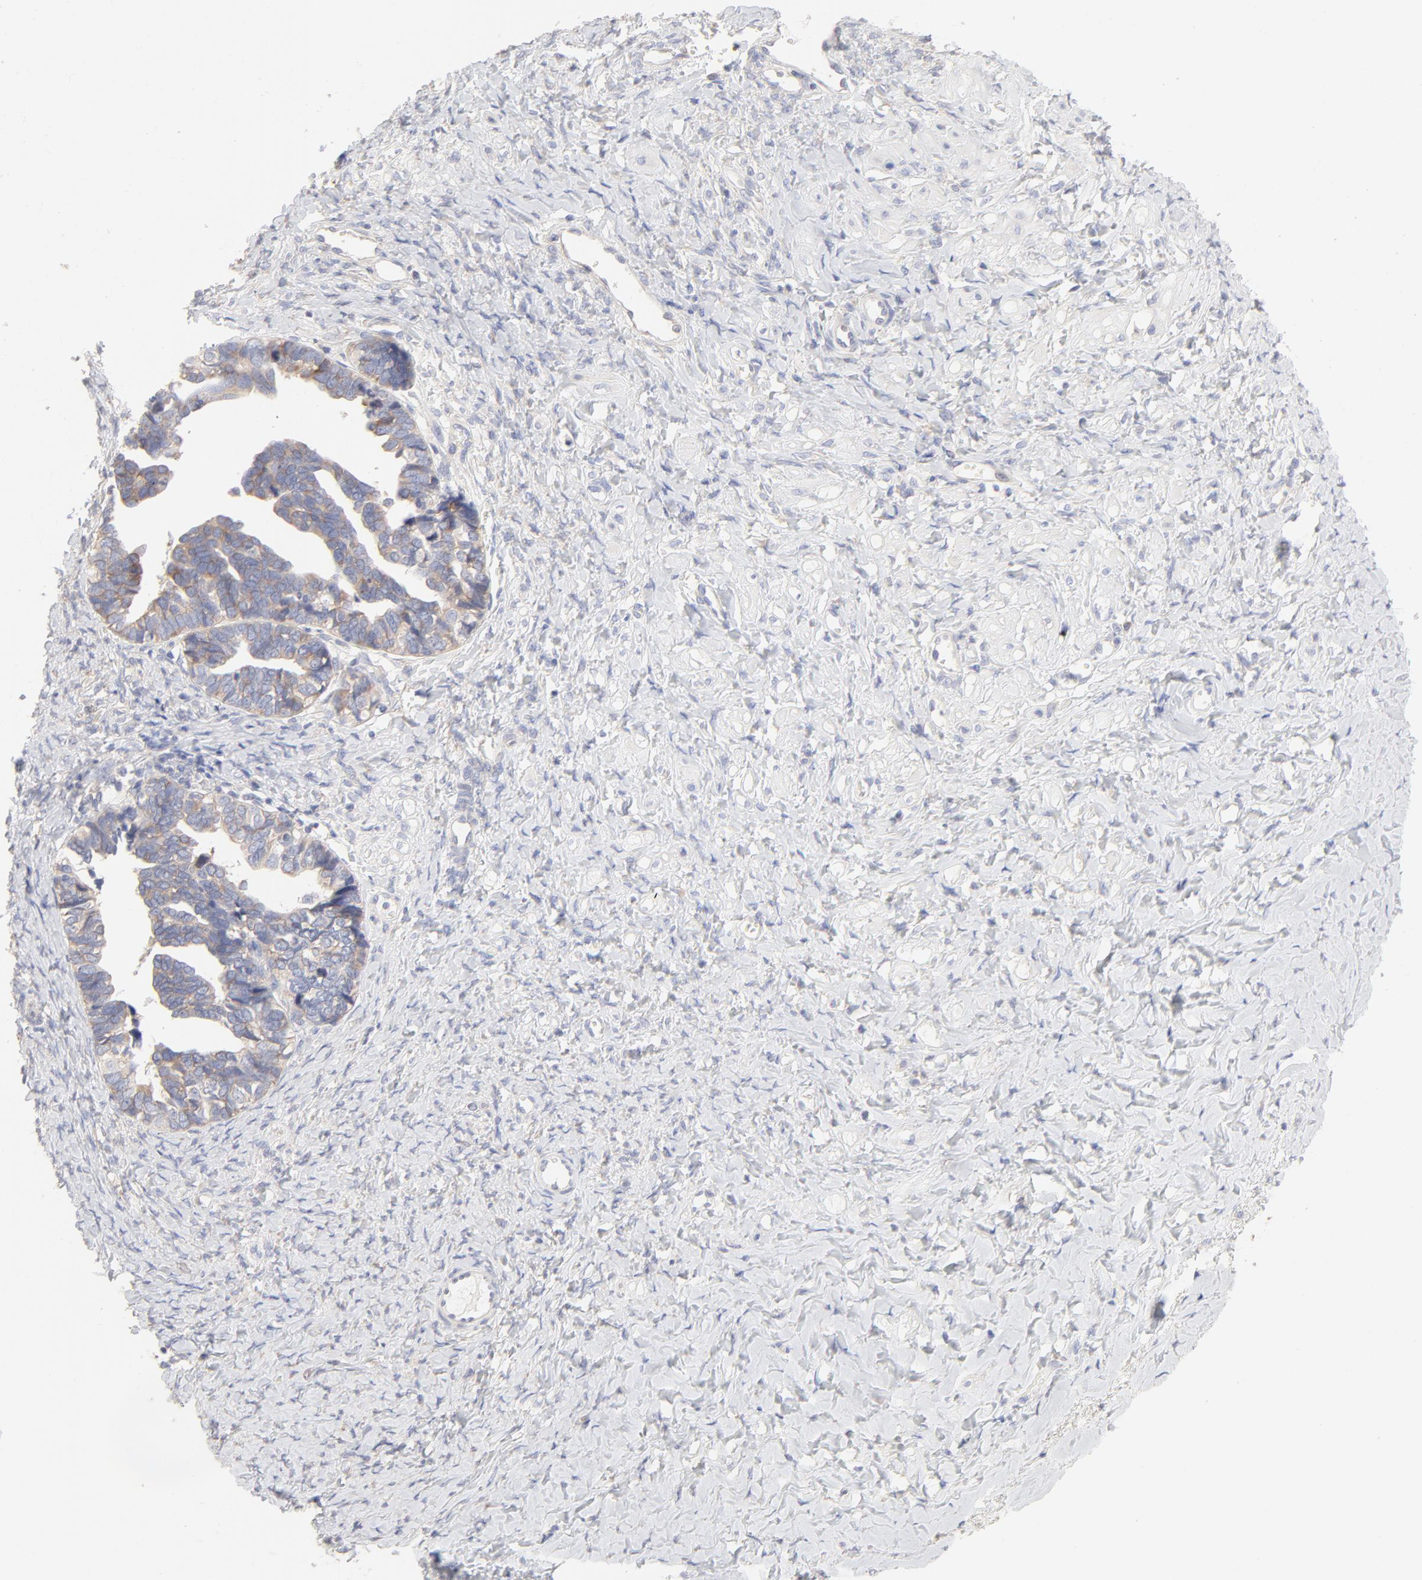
{"staining": {"intensity": "weak", "quantity": ">75%", "location": "cytoplasmic/membranous"}, "tissue": "ovarian cancer", "cell_type": "Tumor cells", "image_type": "cancer", "snomed": [{"axis": "morphology", "description": "Cystadenocarcinoma, serous, NOS"}, {"axis": "topography", "description": "Ovary"}], "caption": "An image of serous cystadenocarcinoma (ovarian) stained for a protein displays weak cytoplasmic/membranous brown staining in tumor cells. The staining was performed using DAB, with brown indicating positive protein expression. Nuclei are stained blue with hematoxylin.", "gene": "RPS21", "patient": {"sex": "female", "age": 77}}